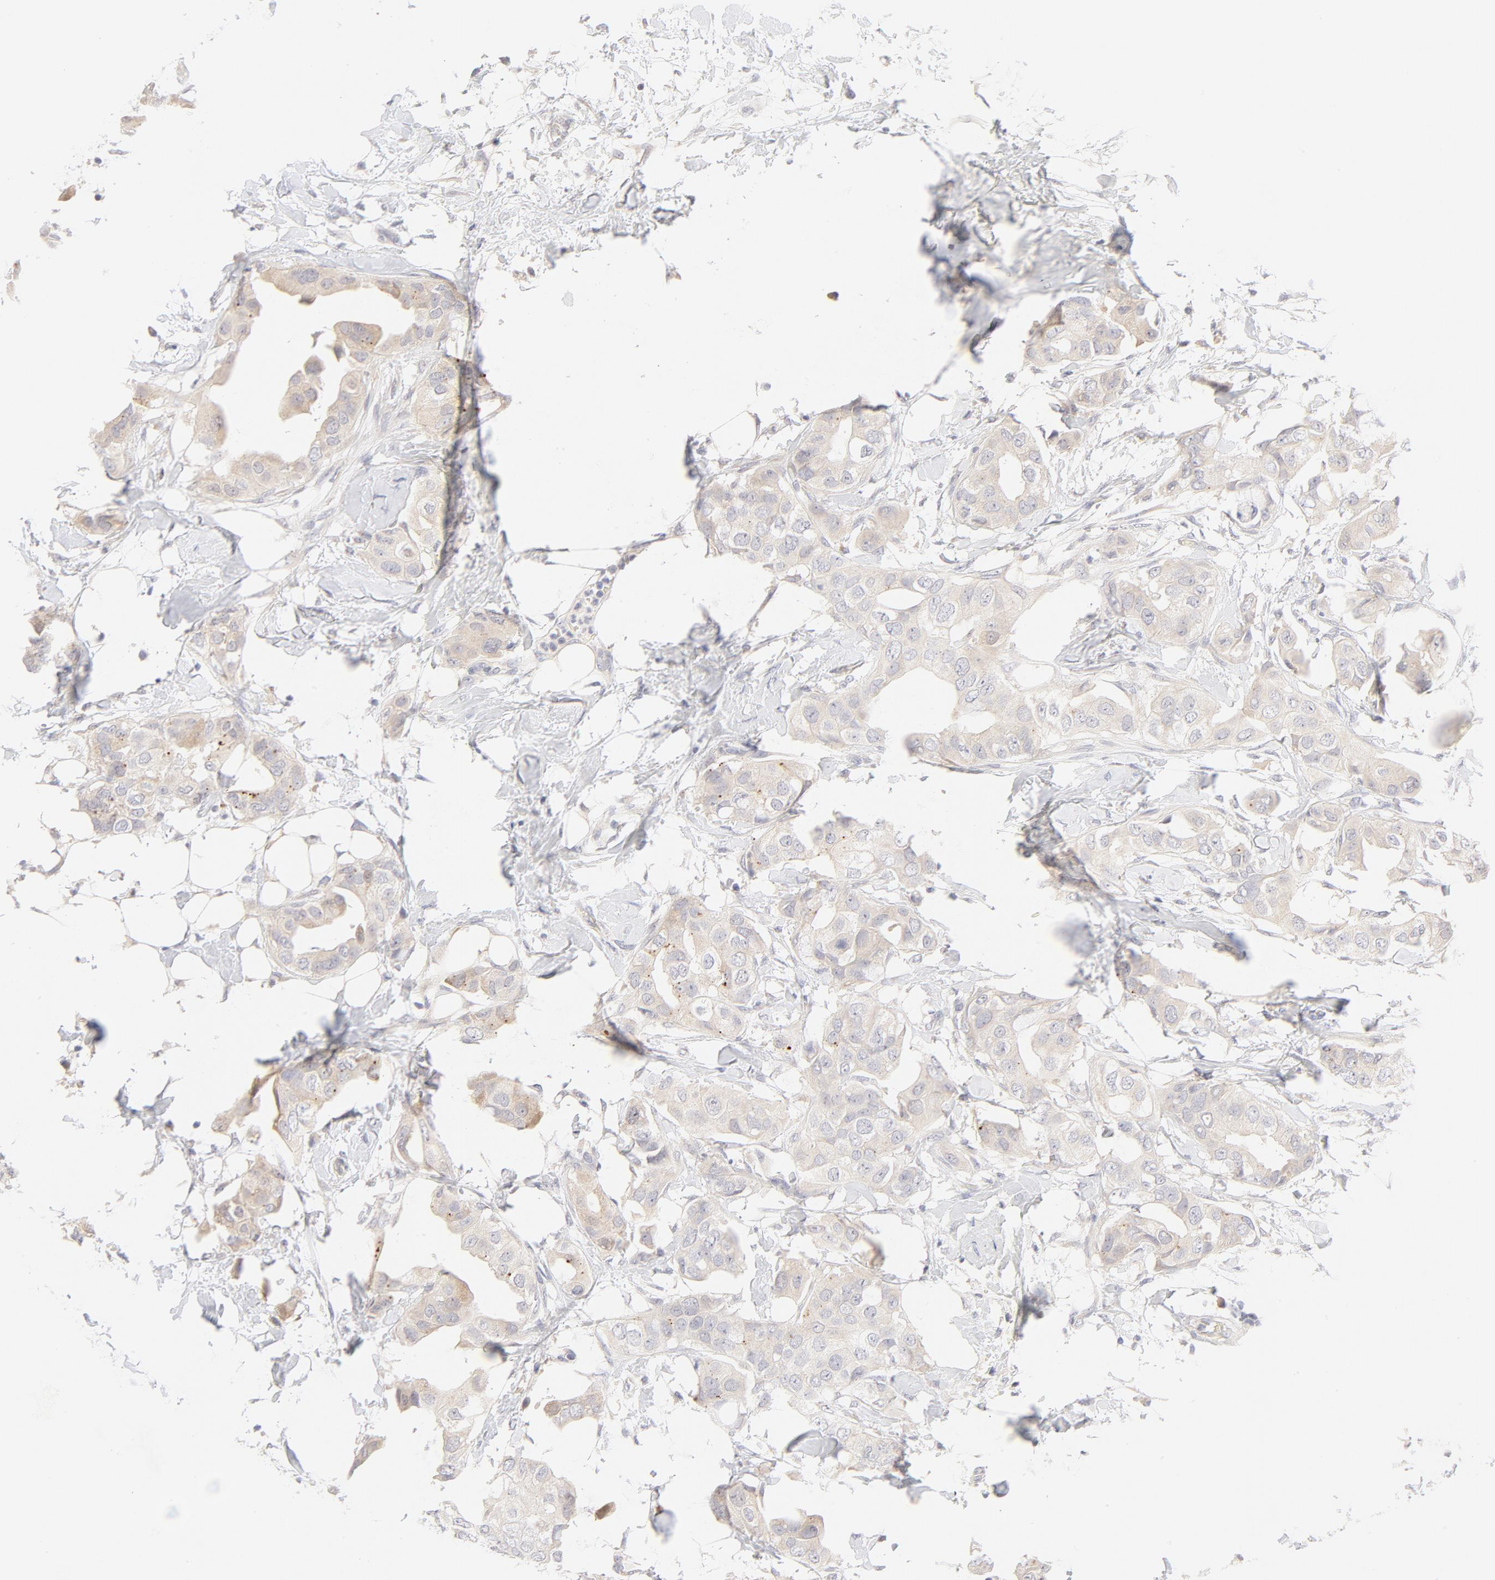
{"staining": {"intensity": "weak", "quantity": ">75%", "location": "cytoplasmic/membranous"}, "tissue": "breast cancer", "cell_type": "Tumor cells", "image_type": "cancer", "snomed": [{"axis": "morphology", "description": "Duct carcinoma"}, {"axis": "topography", "description": "Breast"}], "caption": "Human infiltrating ductal carcinoma (breast) stained with a protein marker shows weak staining in tumor cells.", "gene": "NKX2-2", "patient": {"sex": "female", "age": 40}}